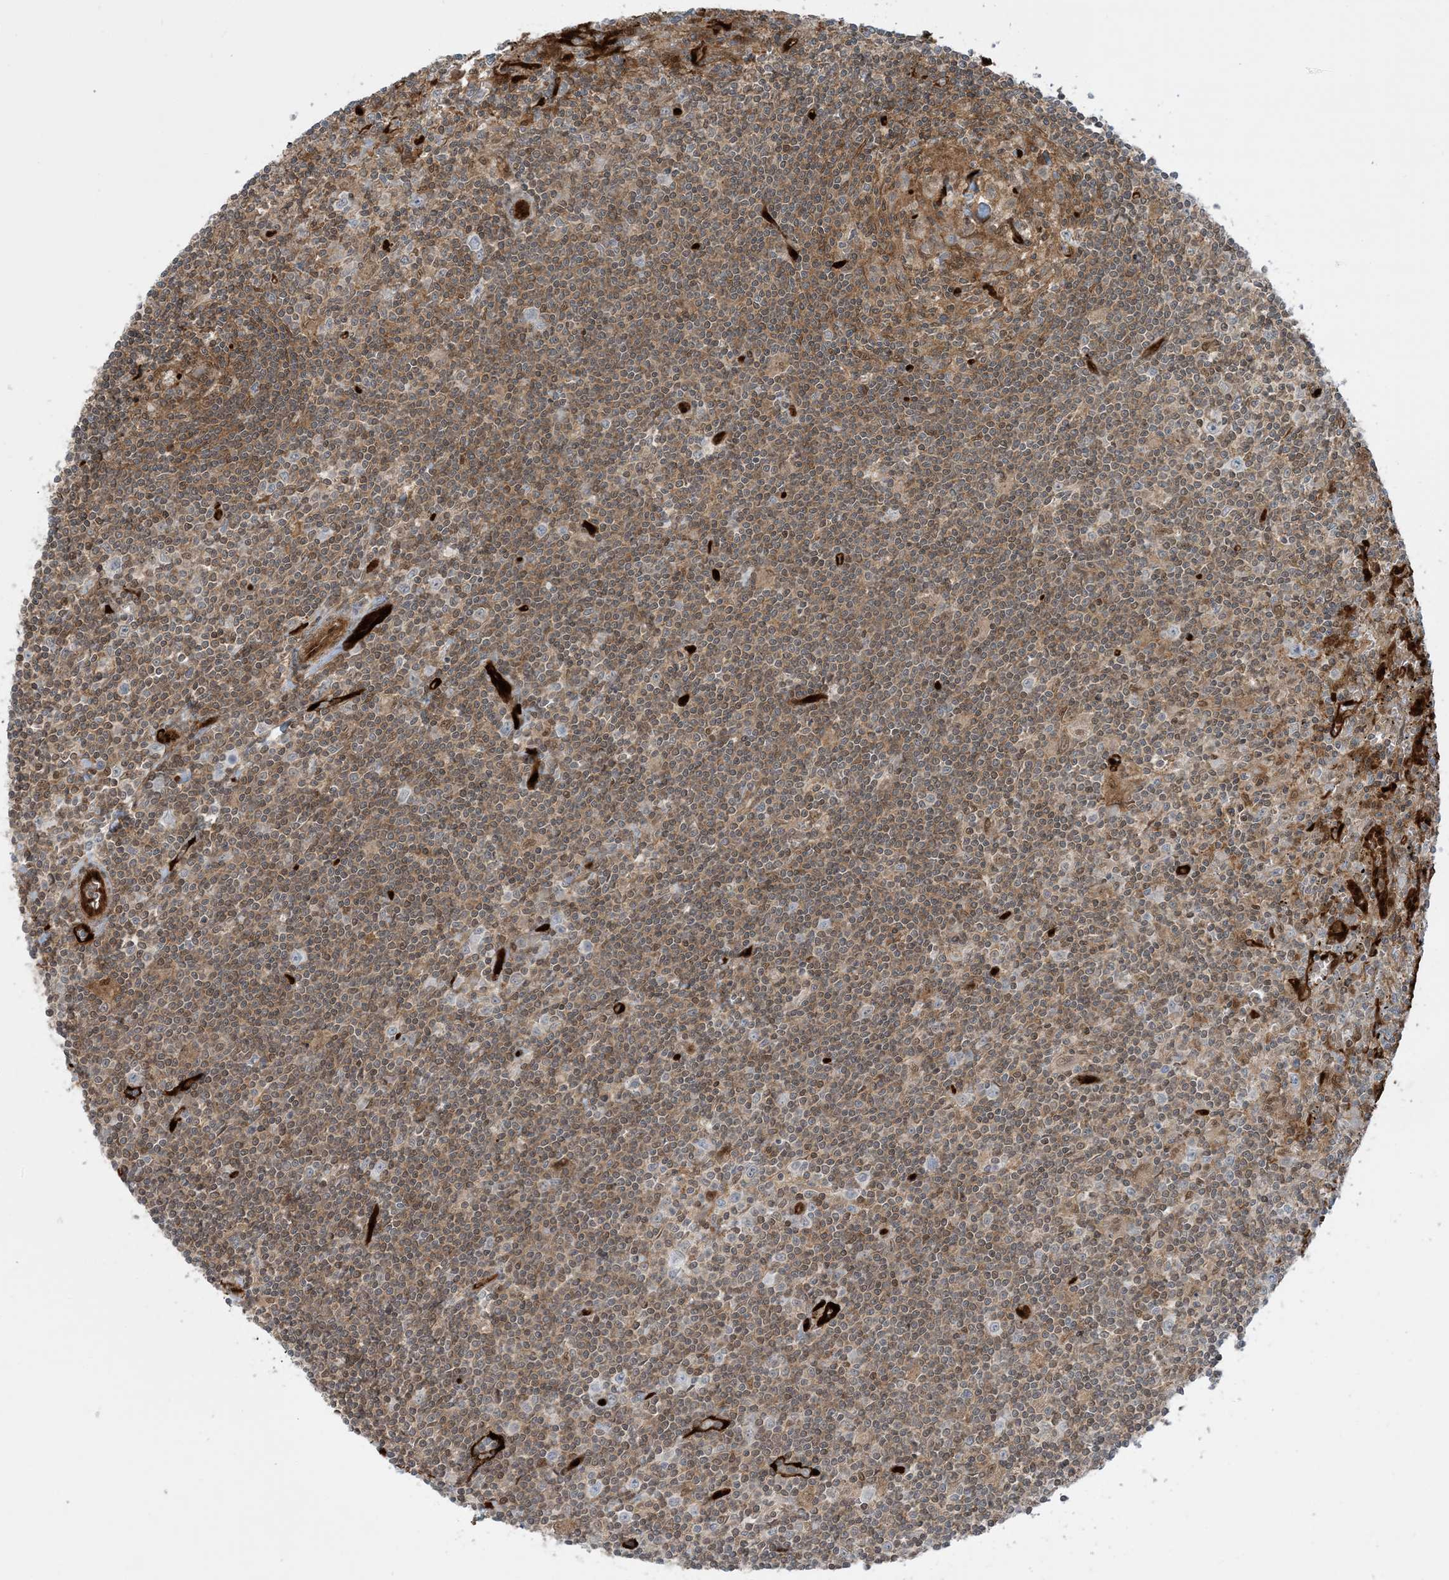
{"staining": {"intensity": "moderate", "quantity": "25%-75%", "location": "cytoplasmic/membranous"}, "tissue": "lymphoma", "cell_type": "Tumor cells", "image_type": "cancer", "snomed": [{"axis": "morphology", "description": "Malignant lymphoma, non-Hodgkin's type, Low grade"}, {"axis": "topography", "description": "Spleen"}], "caption": "IHC image of malignant lymphoma, non-Hodgkin's type (low-grade) stained for a protein (brown), which exhibits medium levels of moderate cytoplasmic/membranous positivity in about 25%-75% of tumor cells.", "gene": "PPM1F", "patient": {"sex": "male", "age": 76}}